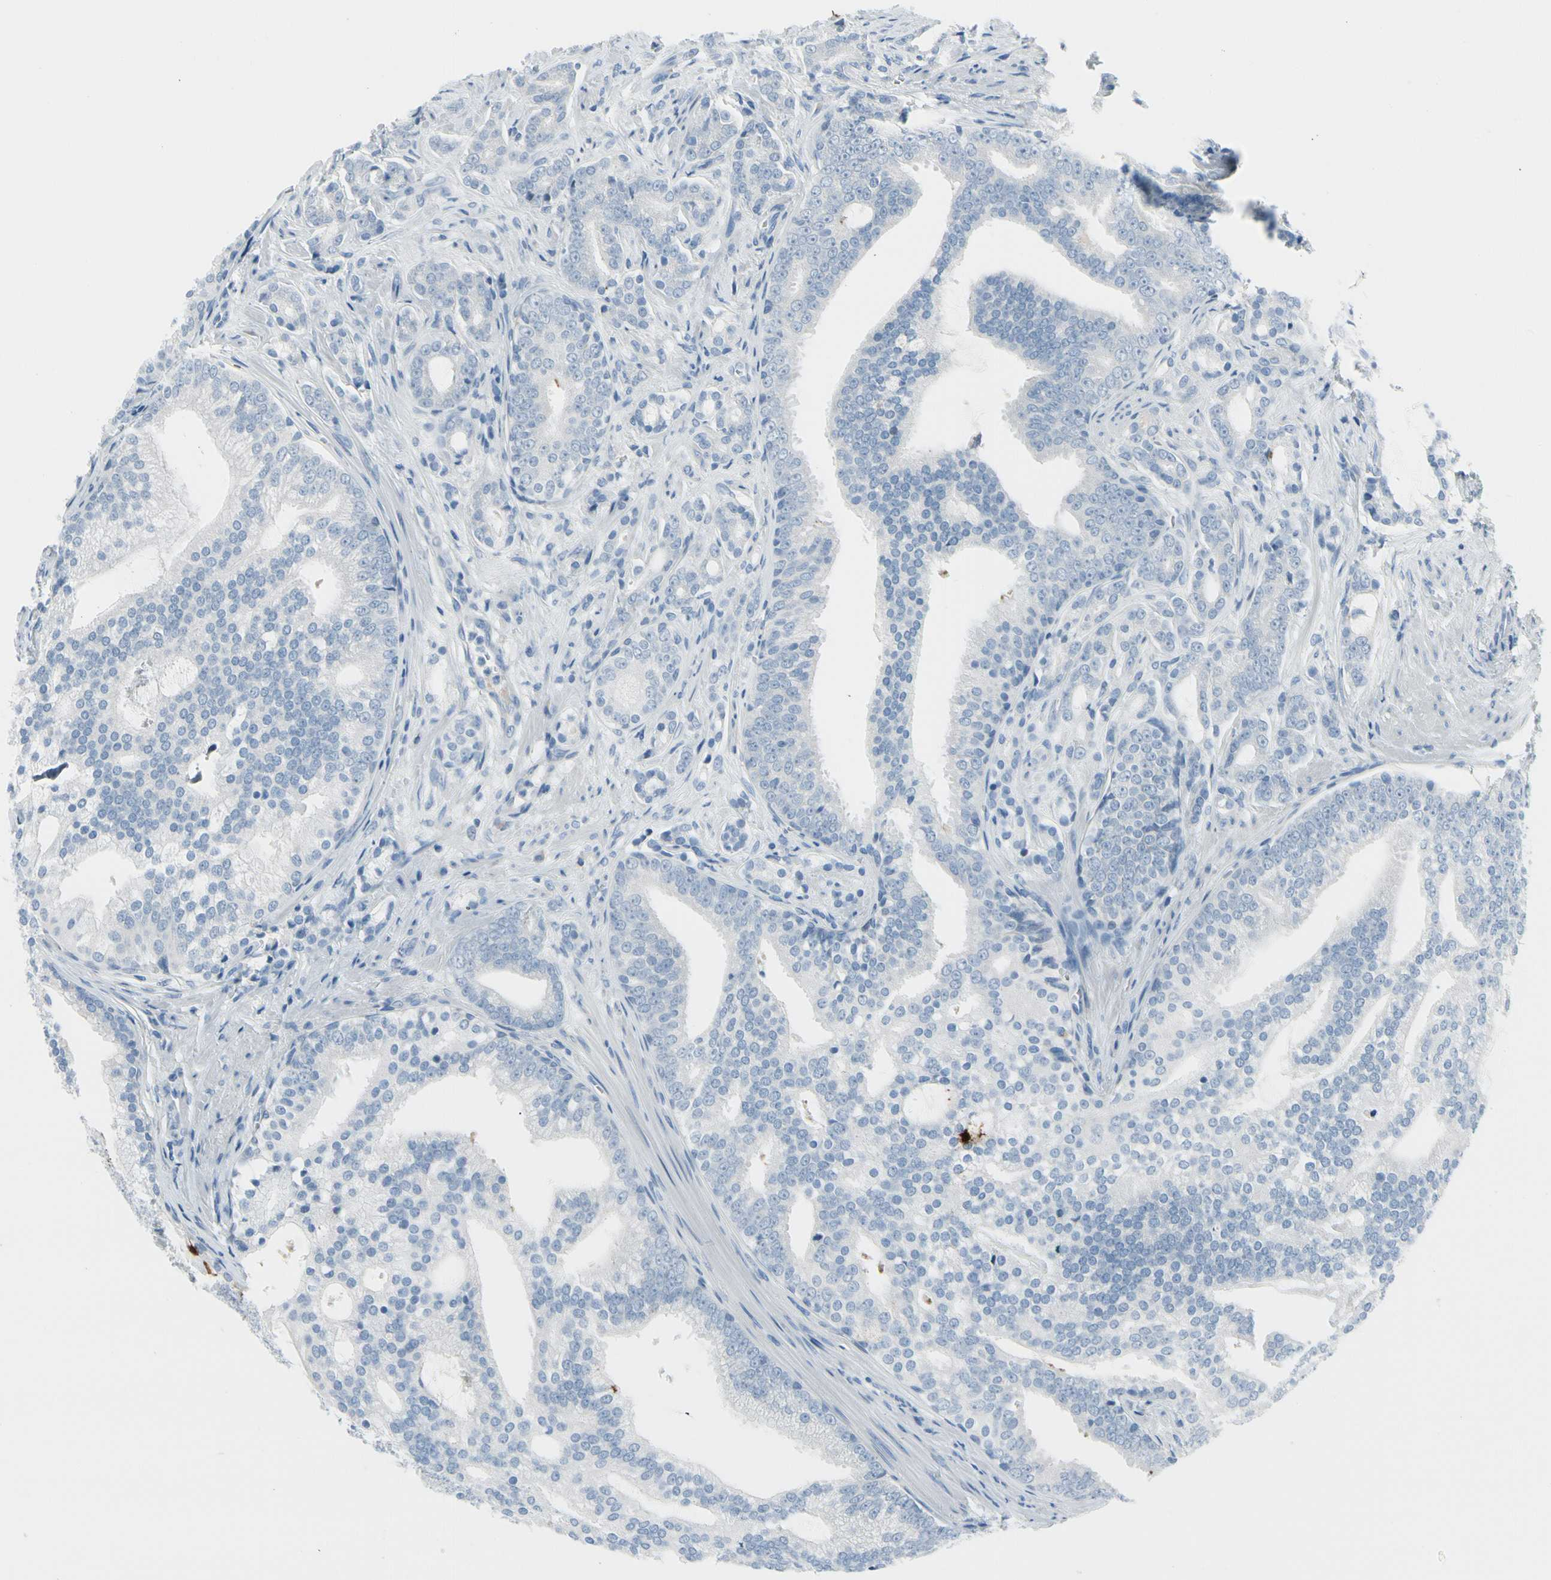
{"staining": {"intensity": "negative", "quantity": "none", "location": "none"}, "tissue": "prostate cancer", "cell_type": "Tumor cells", "image_type": "cancer", "snomed": [{"axis": "morphology", "description": "Adenocarcinoma, Low grade"}, {"axis": "topography", "description": "Prostate"}], "caption": "Low-grade adenocarcinoma (prostate) was stained to show a protein in brown. There is no significant expression in tumor cells.", "gene": "MUC5B", "patient": {"sex": "male", "age": 58}}